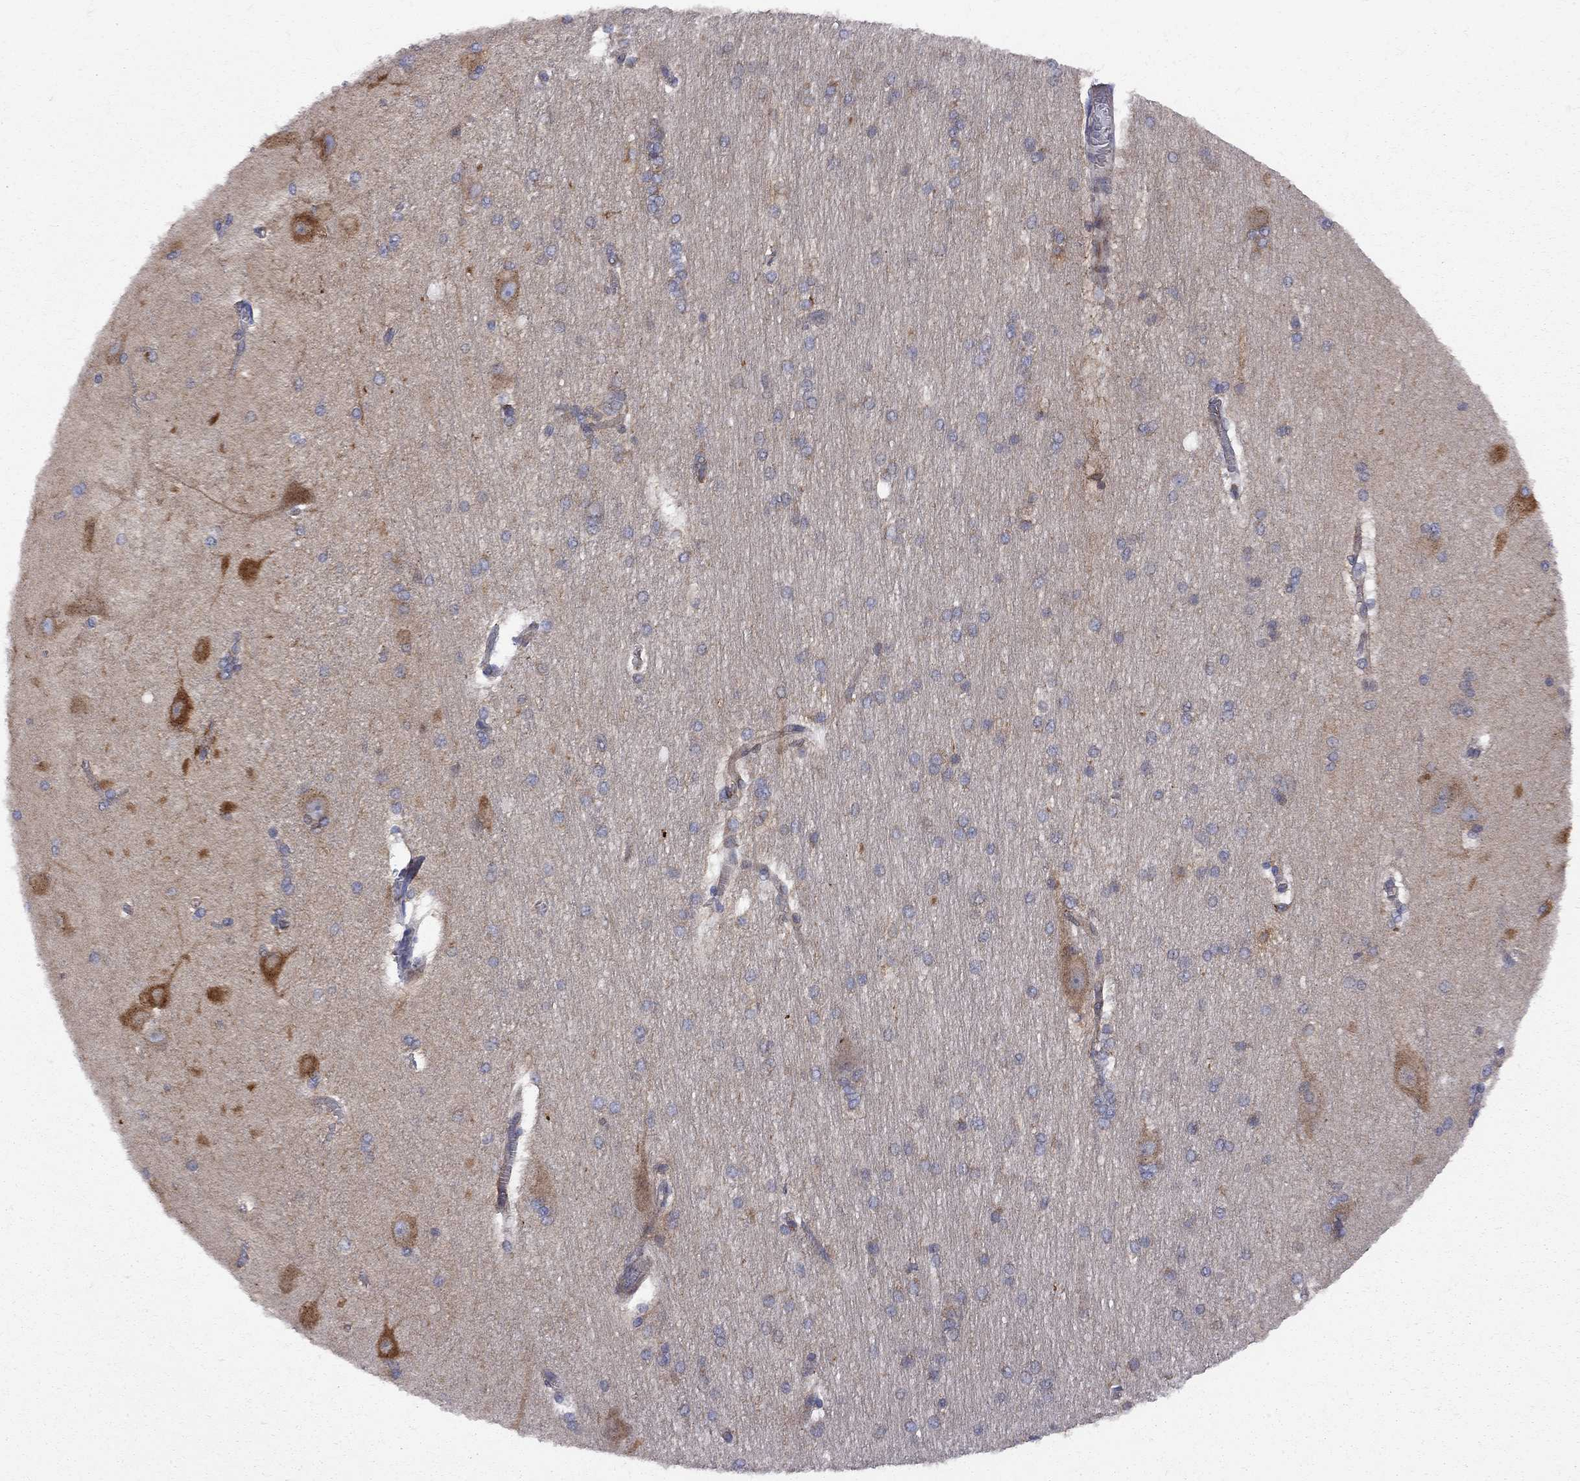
{"staining": {"intensity": "negative", "quantity": "none", "location": "none"}, "tissue": "hippocampus", "cell_type": "Glial cells", "image_type": "normal", "snomed": [{"axis": "morphology", "description": "Normal tissue, NOS"}, {"axis": "topography", "description": "Cerebral cortex"}, {"axis": "topography", "description": "Hippocampus"}], "caption": "Glial cells are negative for protein expression in benign human hippocampus. (Stains: DAB immunohistochemistry with hematoxylin counter stain, Microscopy: brightfield microscopy at high magnification).", "gene": "MTHFR", "patient": {"sex": "female", "age": 19}}